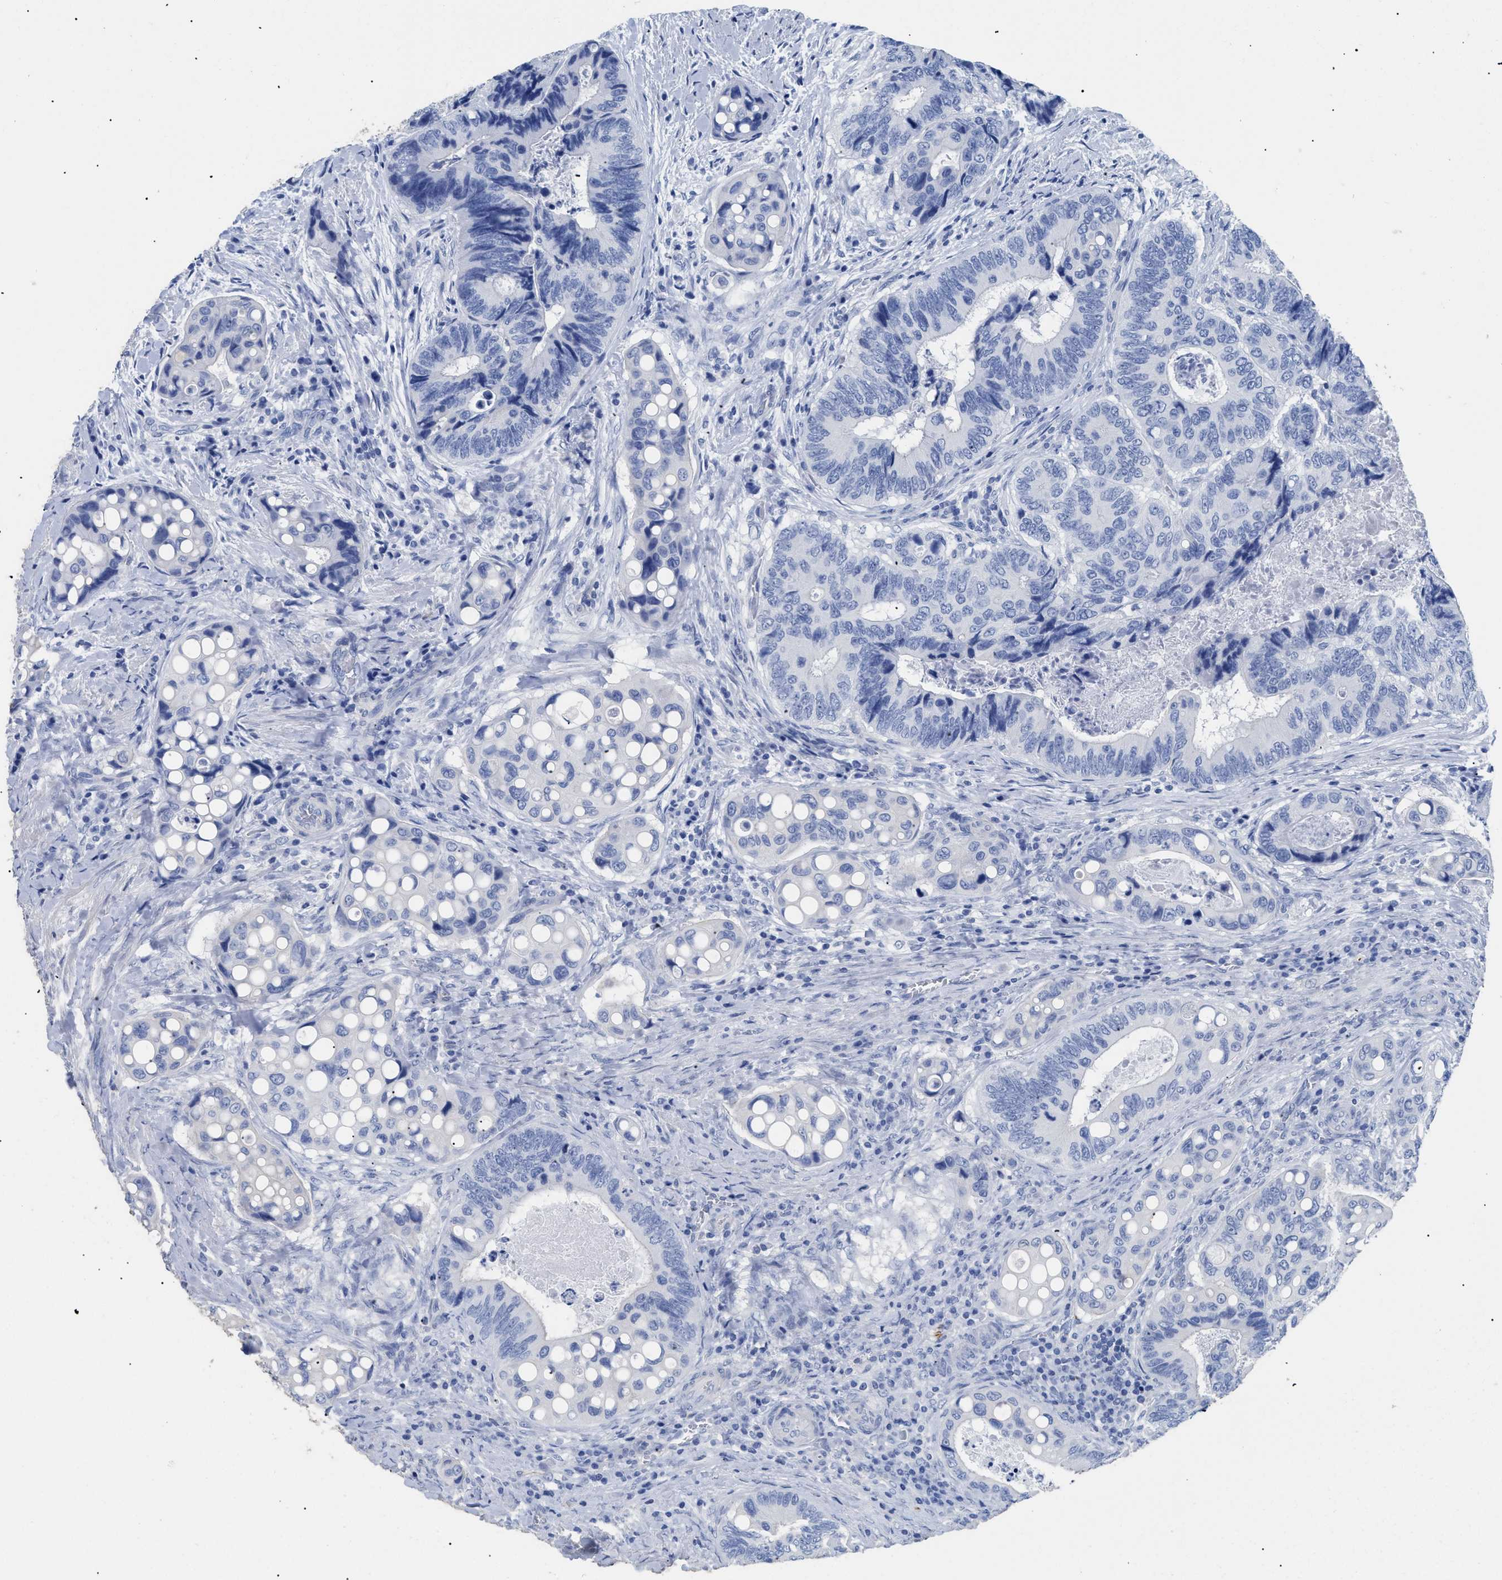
{"staining": {"intensity": "negative", "quantity": "none", "location": "none"}, "tissue": "colorectal cancer", "cell_type": "Tumor cells", "image_type": "cancer", "snomed": [{"axis": "morphology", "description": "Inflammation, NOS"}, {"axis": "morphology", "description": "Adenocarcinoma, NOS"}, {"axis": "topography", "description": "Colon"}], "caption": "IHC image of neoplastic tissue: human adenocarcinoma (colorectal) stained with DAB exhibits no significant protein staining in tumor cells.", "gene": "DLC1", "patient": {"sex": "male", "age": 72}}